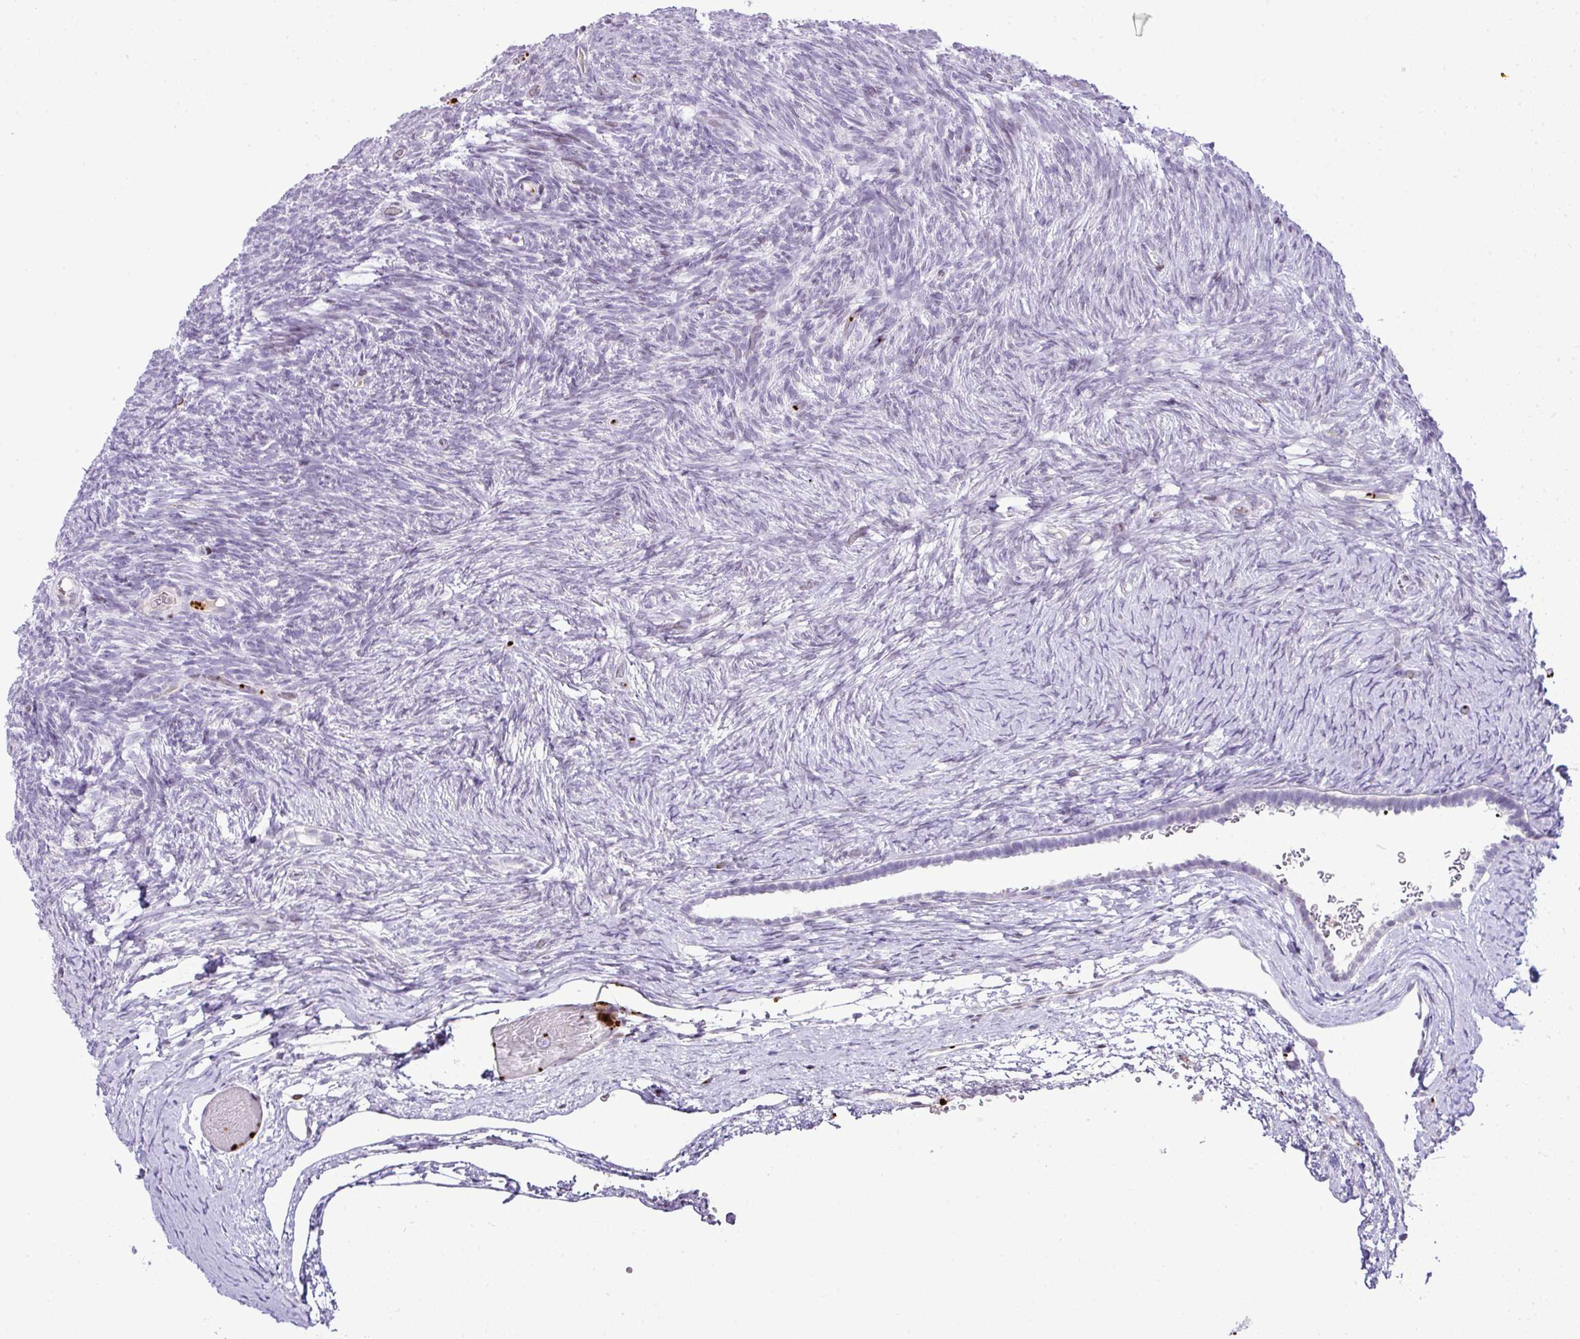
{"staining": {"intensity": "negative", "quantity": "none", "location": "none"}, "tissue": "ovary", "cell_type": "Follicle cells", "image_type": "normal", "snomed": [{"axis": "morphology", "description": "Normal tissue, NOS"}, {"axis": "topography", "description": "Ovary"}], "caption": "Immunohistochemical staining of normal ovary reveals no significant positivity in follicle cells.", "gene": "CMTM5", "patient": {"sex": "female", "age": 39}}